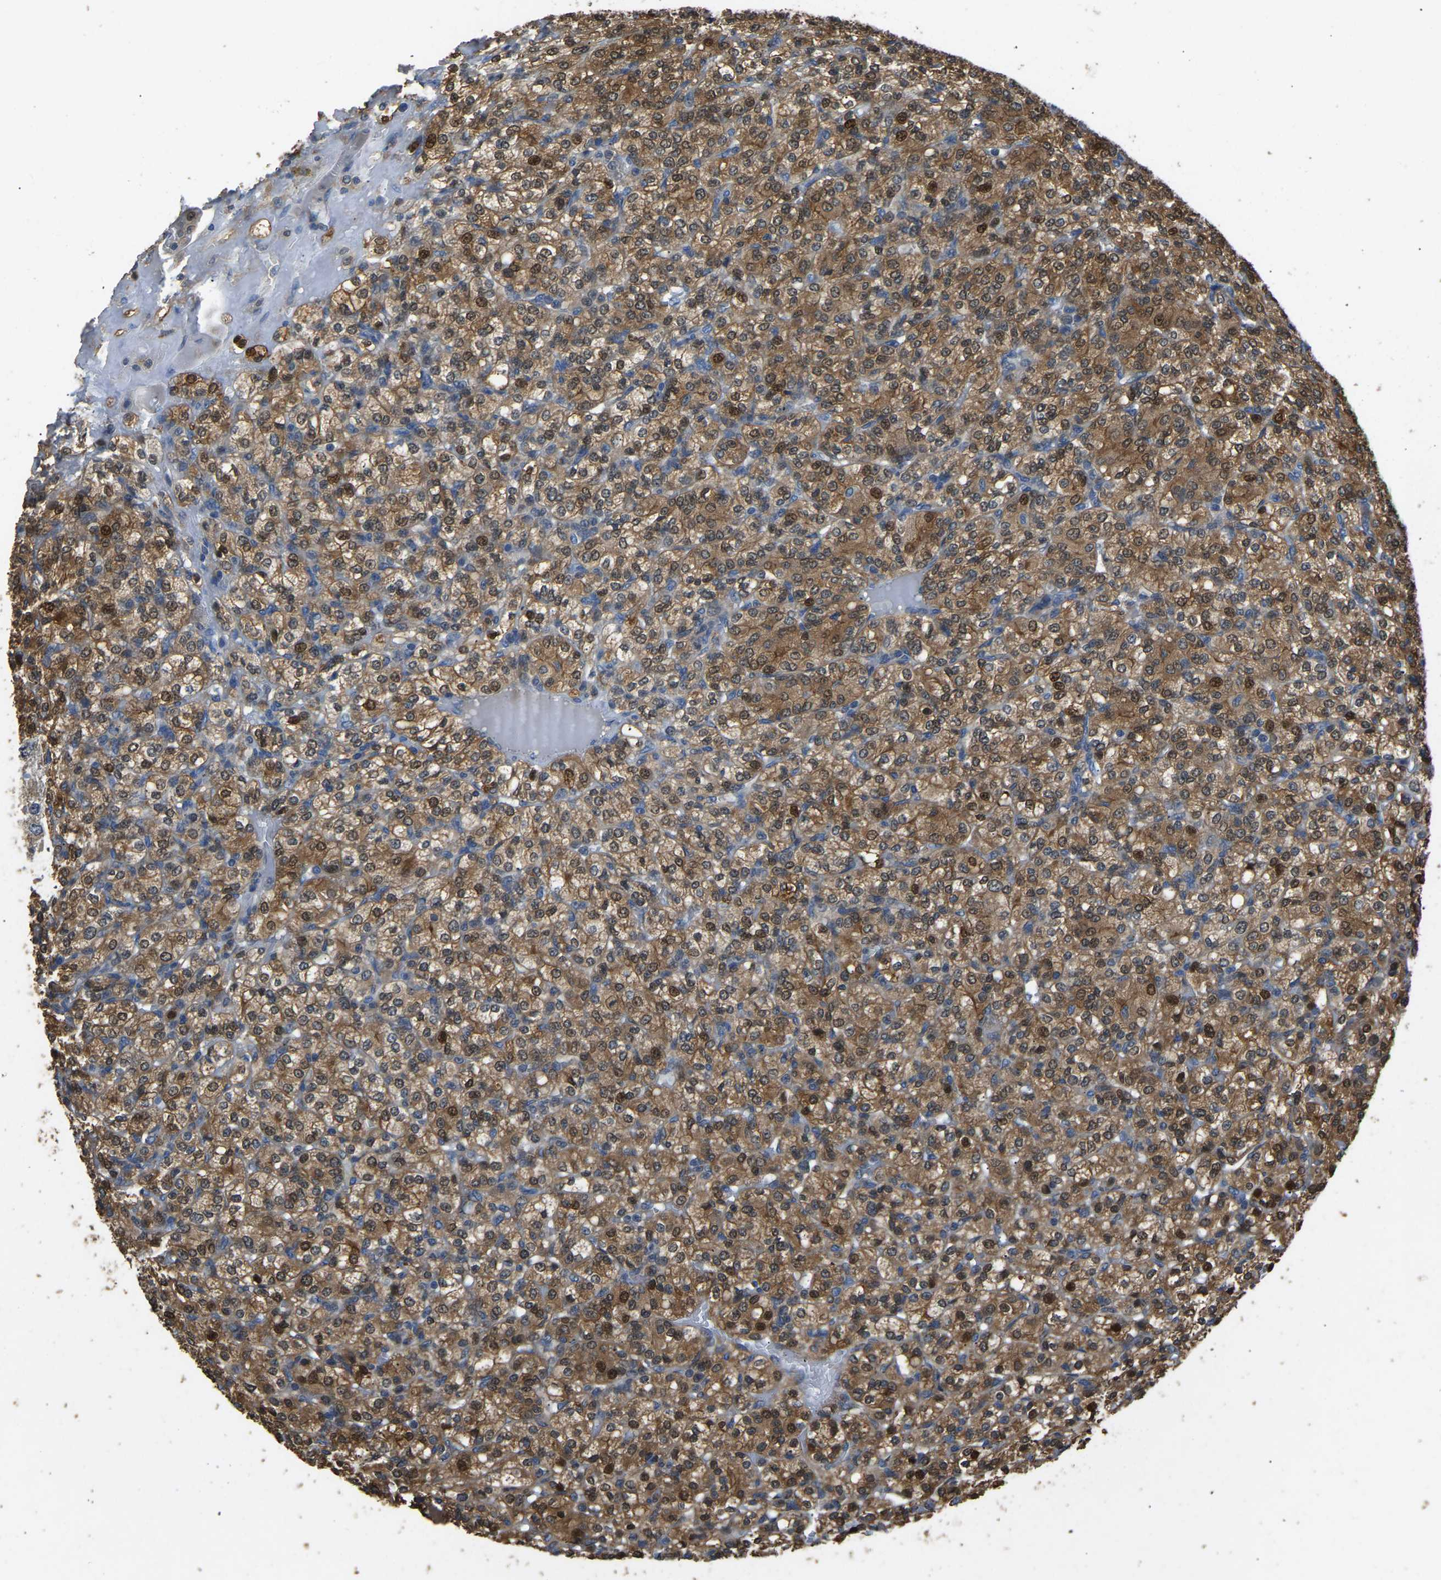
{"staining": {"intensity": "moderate", "quantity": ">75%", "location": "cytoplasmic/membranous,nuclear"}, "tissue": "renal cancer", "cell_type": "Tumor cells", "image_type": "cancer", "snomed": [{"axis": "morphology", "description": "Adenocarcinoma, NOS"}, {"axis": "topography", "description": "Kidney"}], "caption": "Protein analysis of renal adenocarcinoma tissue reveals moderate cytoplasmic/membranous and nuclear expression in approximately >75% of tumor cells. The staining is performed using DAB brown chromogen to label protein expression. The nuclei are counter-stained blue using hematoxylin.", "gene": "TUFM", "patient": {"sex": "male", "age": 77}}